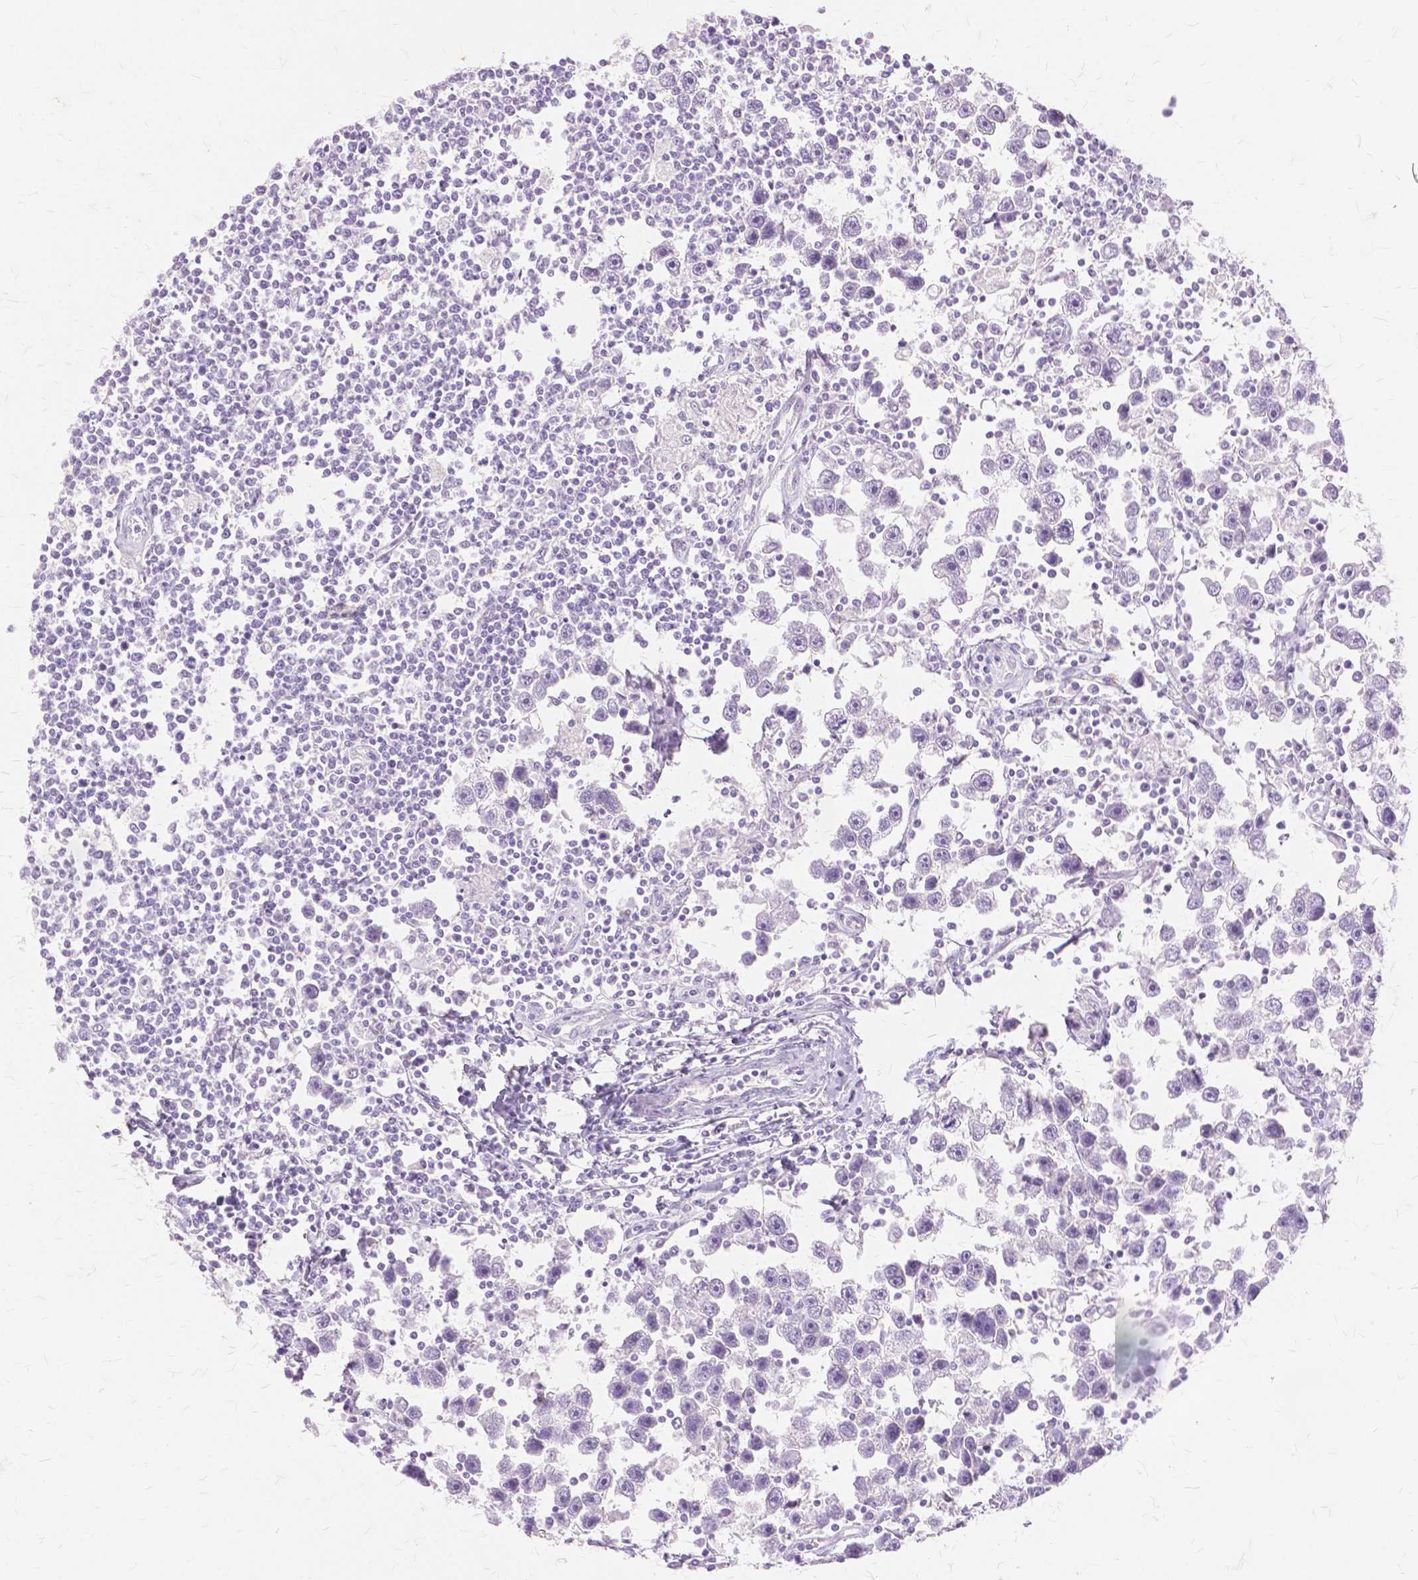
{"staining": {"intensity": "negative", "quantity": "none", "location": "none"}, "tissue": "testis cancer", "cell_type": "Tumor cells", "image_type": "cancer", "snomed": [{"axis": "morphology", "description": "Seminoma, NOS"}, {"axis": "topography", "description": "Testis"}], "caption": "Immunohistochemical staining of human testis cancer exhibits no significant positivity in tumor cells.", "gene": "TGM1", "patient": {"sex": "male", "age": 30}}